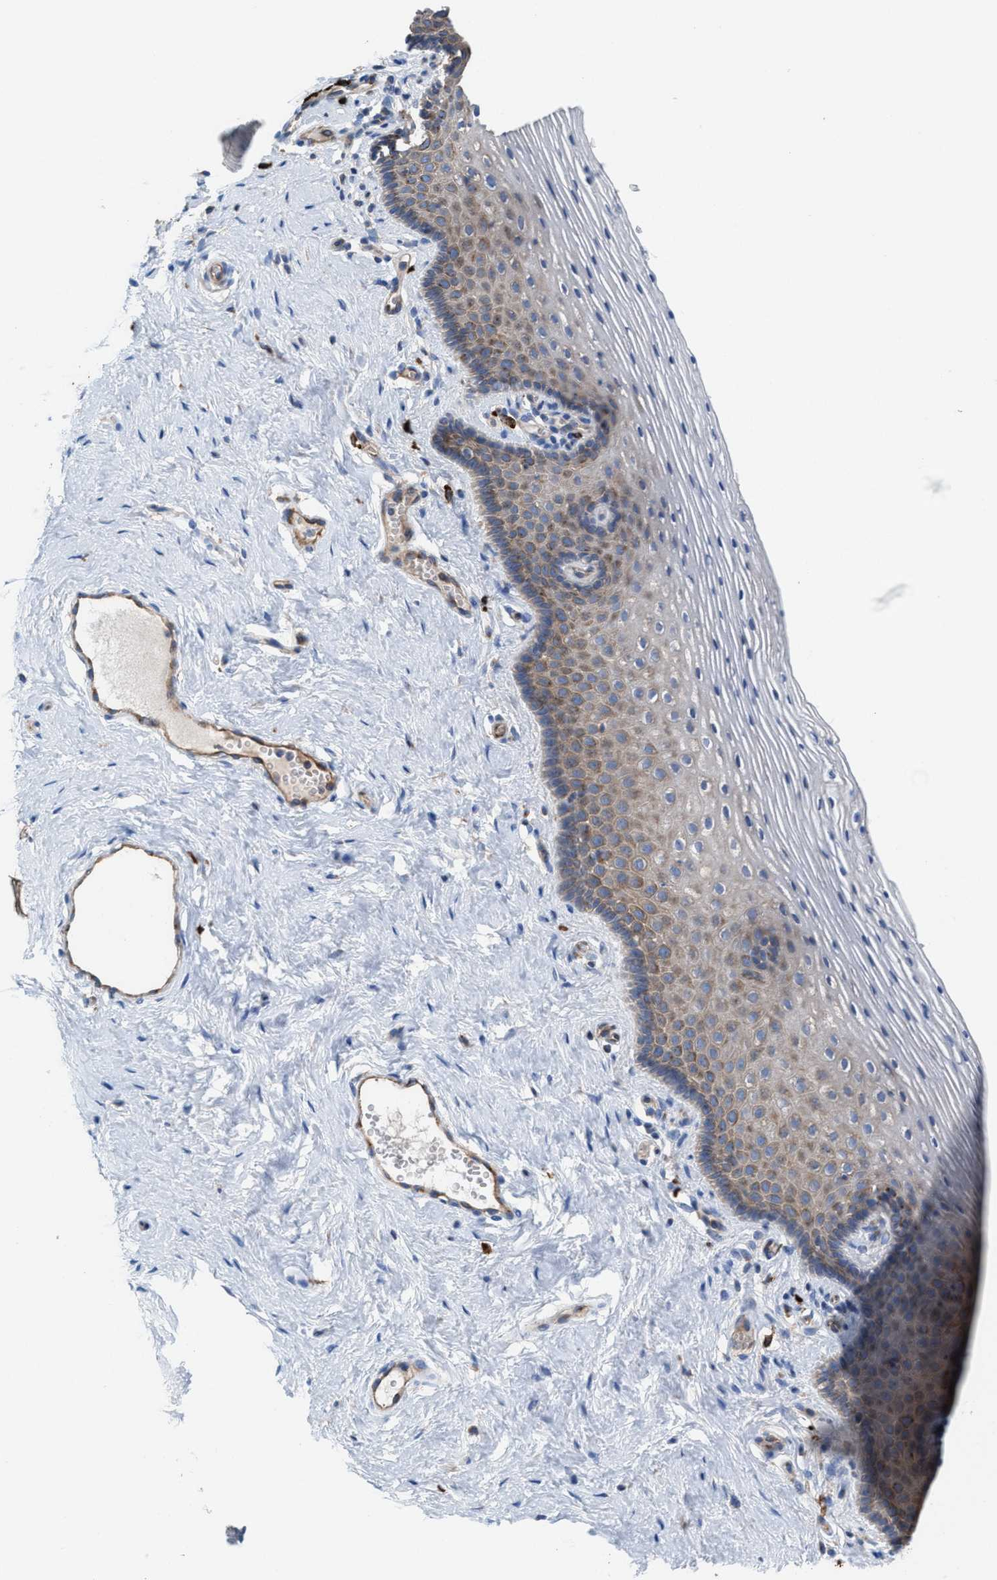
{"staining": {"intensity": "moderate", "quantity": "25%-75%", "location": "cytoplasmic/membranous"}, "tissue": "vagina", "cell_type": "Squamous epithelial cells", "image_type": "normal", "snomed": [{"axis": "morphology", "description": "Normal tissue, NOS"}, {"axis": "topography", "description": "Vagina"}], "caption": "Brown immunohistochemical staining in benign vagina displays moderate cytoplasmic/membranous expression in about 25%-75% of squamous epithelial cells. Using DAB (3,3'-diaminobenzidine) (brown) and hematoxylin (blue) stains, captured at high magnification using brightfield microscopy.", "gene": "NYAP1", "patient": {"sex": "female", "age": 32}}